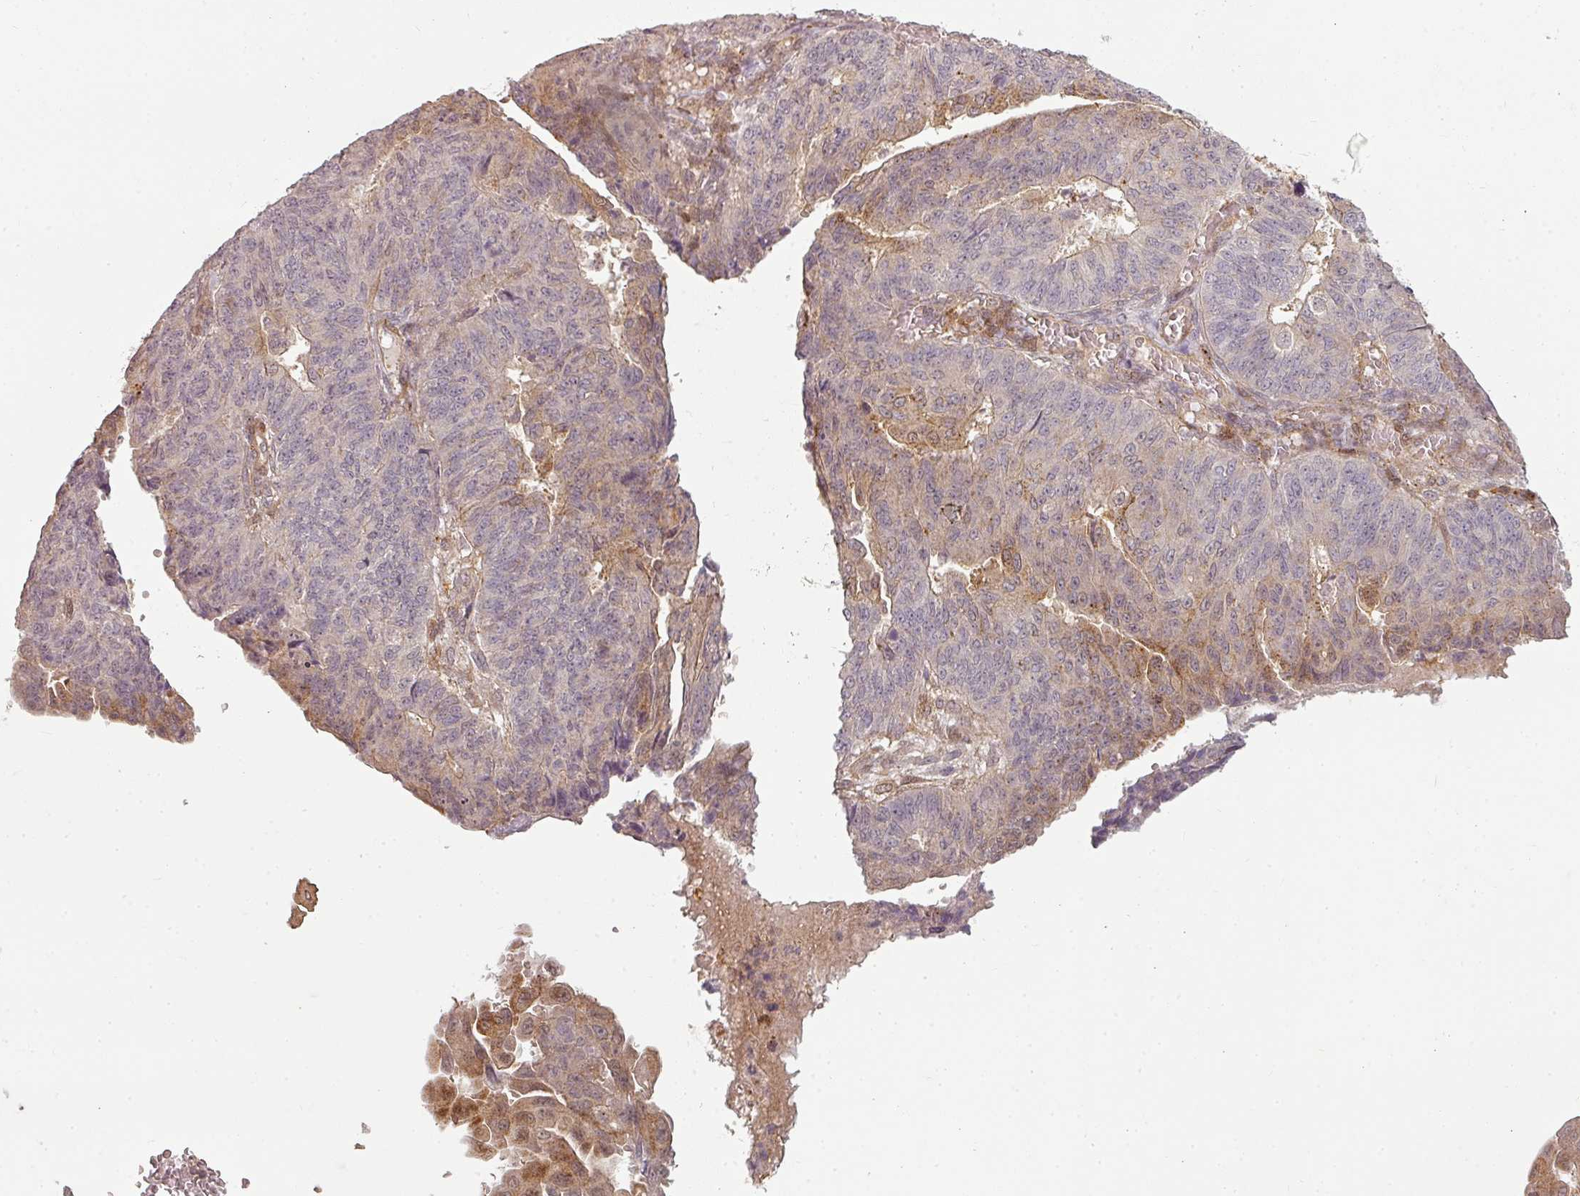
{"staining": {"intensity": "moderate", "quantity": "<25%", "location": "cytoplasmic/membranous"}, "tissue": "endometrial cancer", "cell_type": "Tumor cells", "image_type": "cancer", "snomed": [{"axis": "morphology", "description": "Adenocarcinoma, NOS"}, {"axis": "topography", "description": "Endometrium"}], "caption": "High-magnification brightfield microscopy of endometrial adenocarcinoma stained with DAB (3,3'-diaminobenzidine) (brown) and counterstained with hematoxylin (blue). tumor cells exhibit moderate cytoplasmic/membranous expression is present in about<25% of cells.", "gene": "CLIC1", "patient": {"sex": "female", "age": 32}}